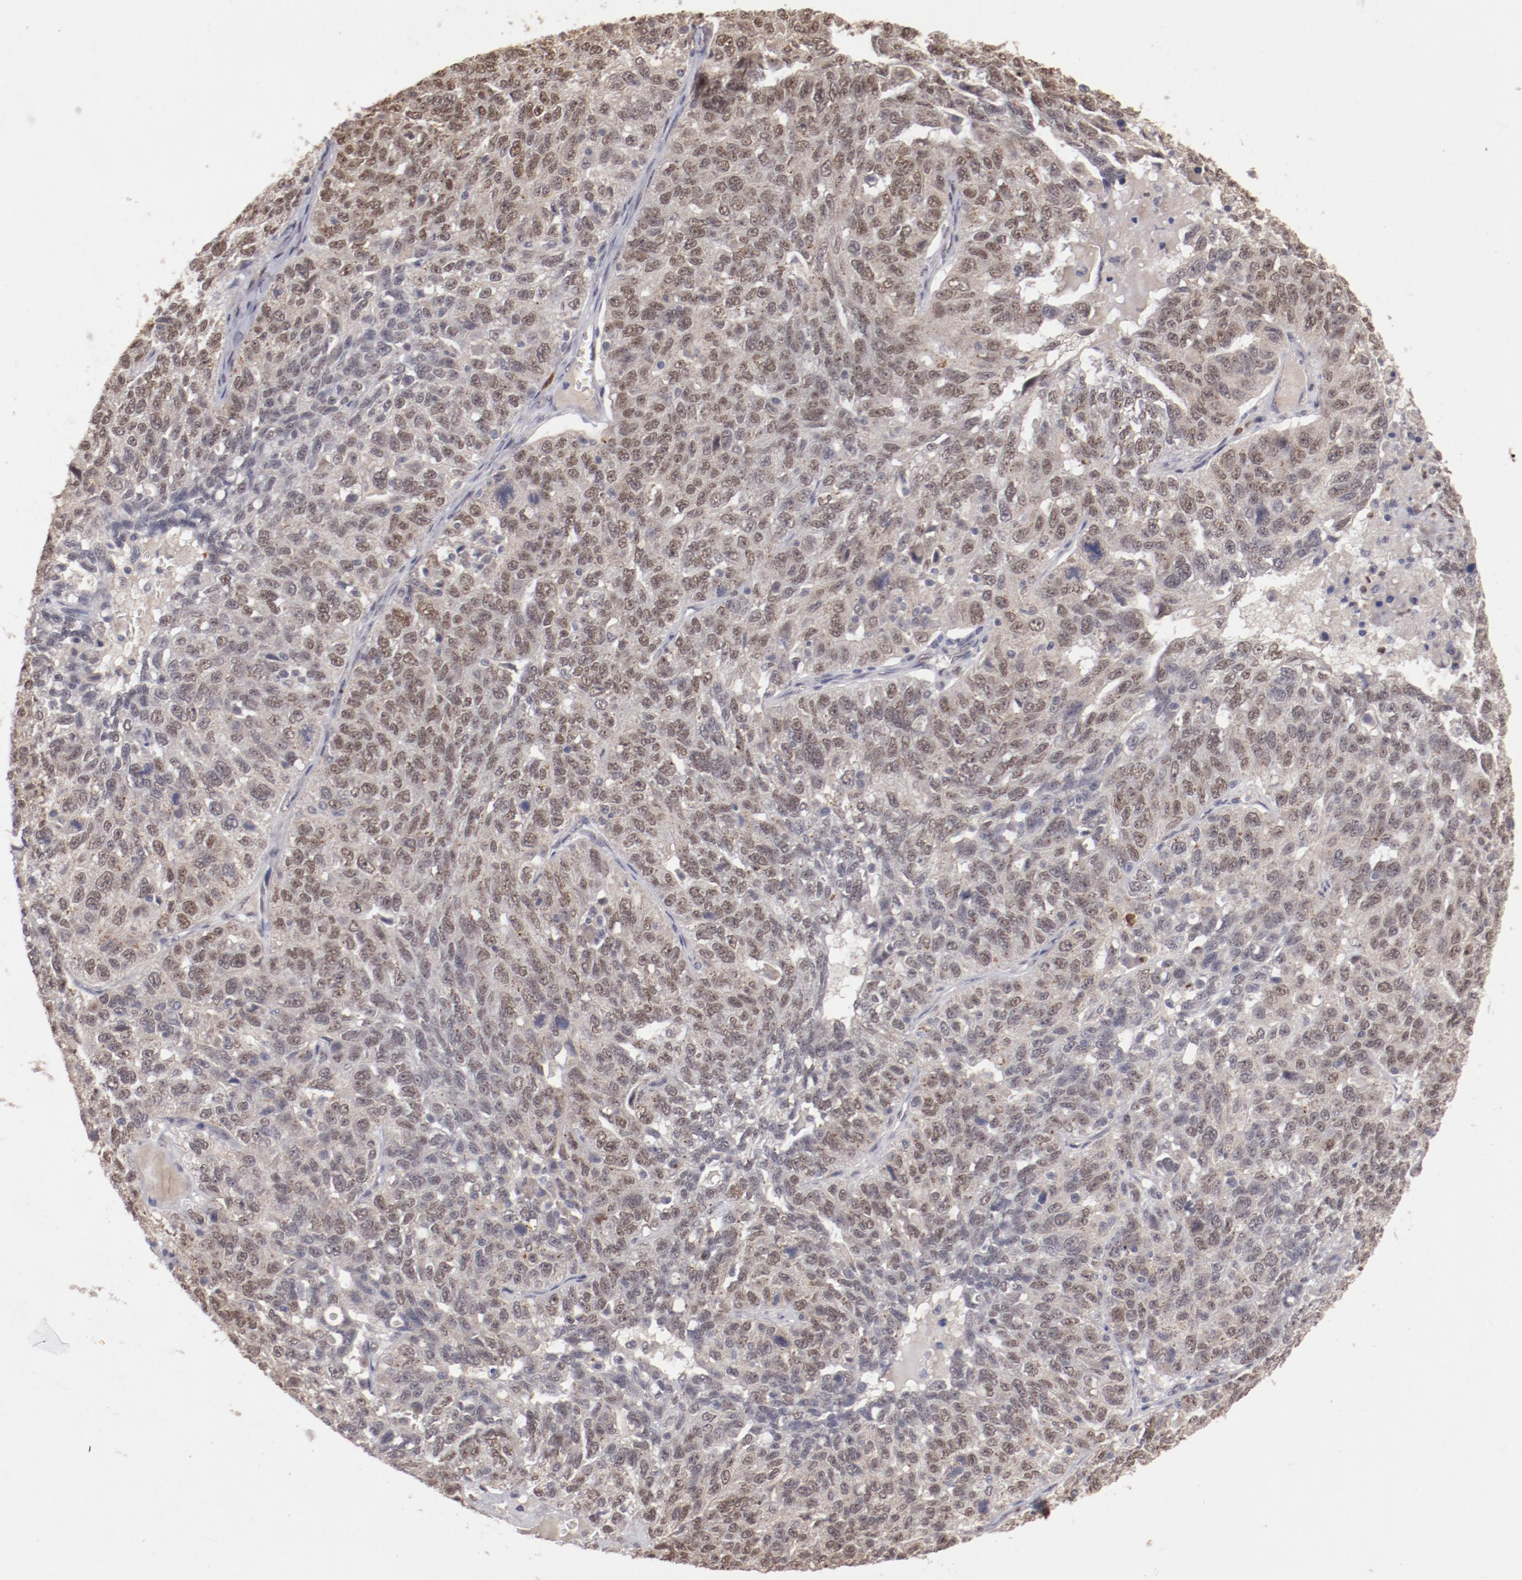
{"staining": {"intensity": "weak", "quantity": "25%-75%", "location": "nuclear"}, "tissue": "ovarian cancer", "cell_type": "Tumor cells", "image_type": "cancer", "snomed": [{"axis": "morphology", "description": "Cystadenocarcinoma, serous, NOS"}, {"axis": "topography", "description": "Ovary"}], "caption": "The immunohistochemical stain labels weak nuclear staining in tumor cells of ovarian serous cystadenocarcinoma tissue. (DAB IHC, brown staining for protein, blue staining for nuclei).", "gene": "NFE2", "patient": {"sex": "female", "age": 71}}